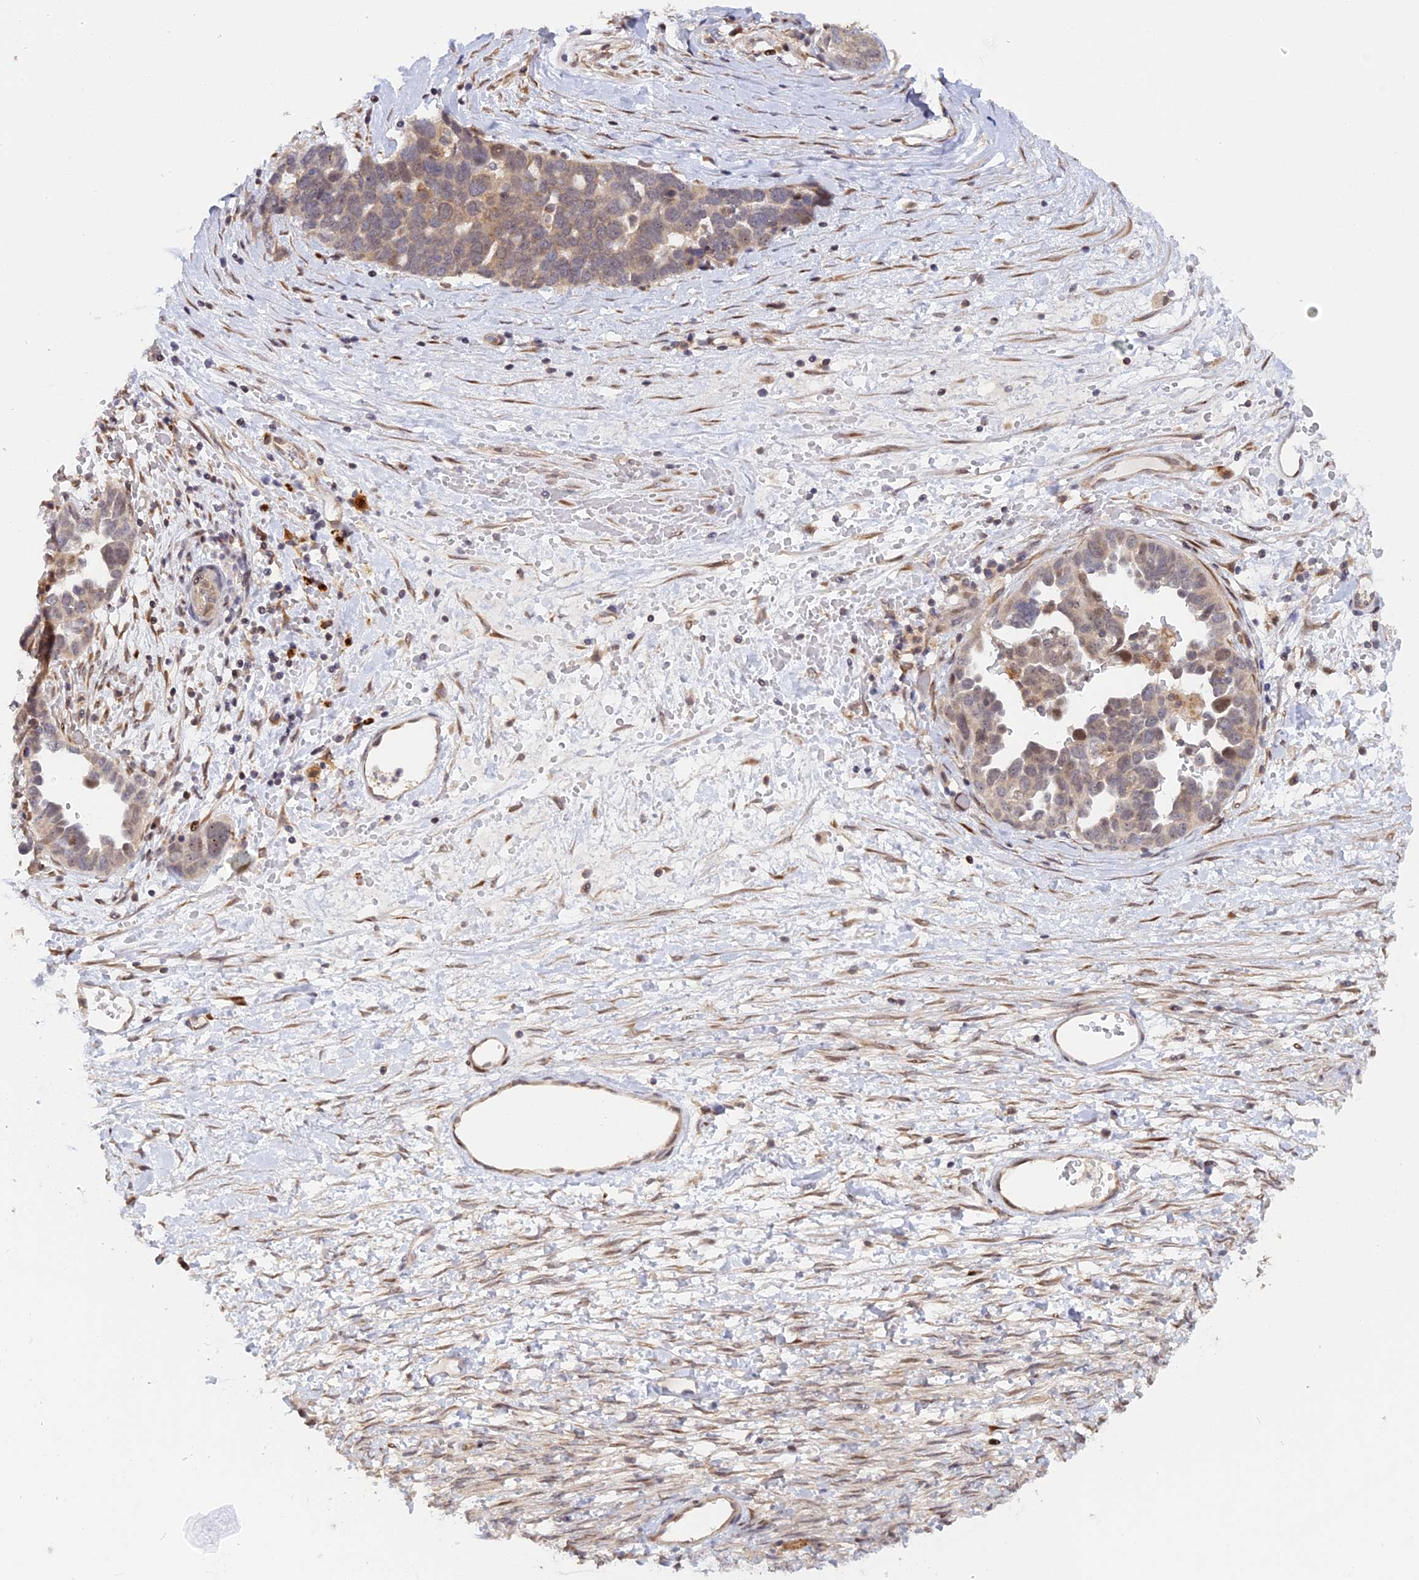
{"staining": {"intensity": "weak", "quantity": "25%-75%", "location": "nuclear"}, "tissue": "ovarian cancer", "cell_type": "Tumor cells", "image_type": "cancer", "snomed": [{"axis": "morphology", "description": "Cystadenocarcinoma, serous, NOS"}, {"axis": "topography", "description": "Ovary"}], "caption": "IHC staining of ovarian cancer, which exhibits low levels of weak nuclear staining in approximately 25%-75% of tumor cells indicating weak nuclear protein staining. The staining was performed using DAB (brown) for protein detection and nuclei were counterstained in hematoxylin (blue).", "gene": "GSKIP", "patient": {"sex": "female", "age": 54}}